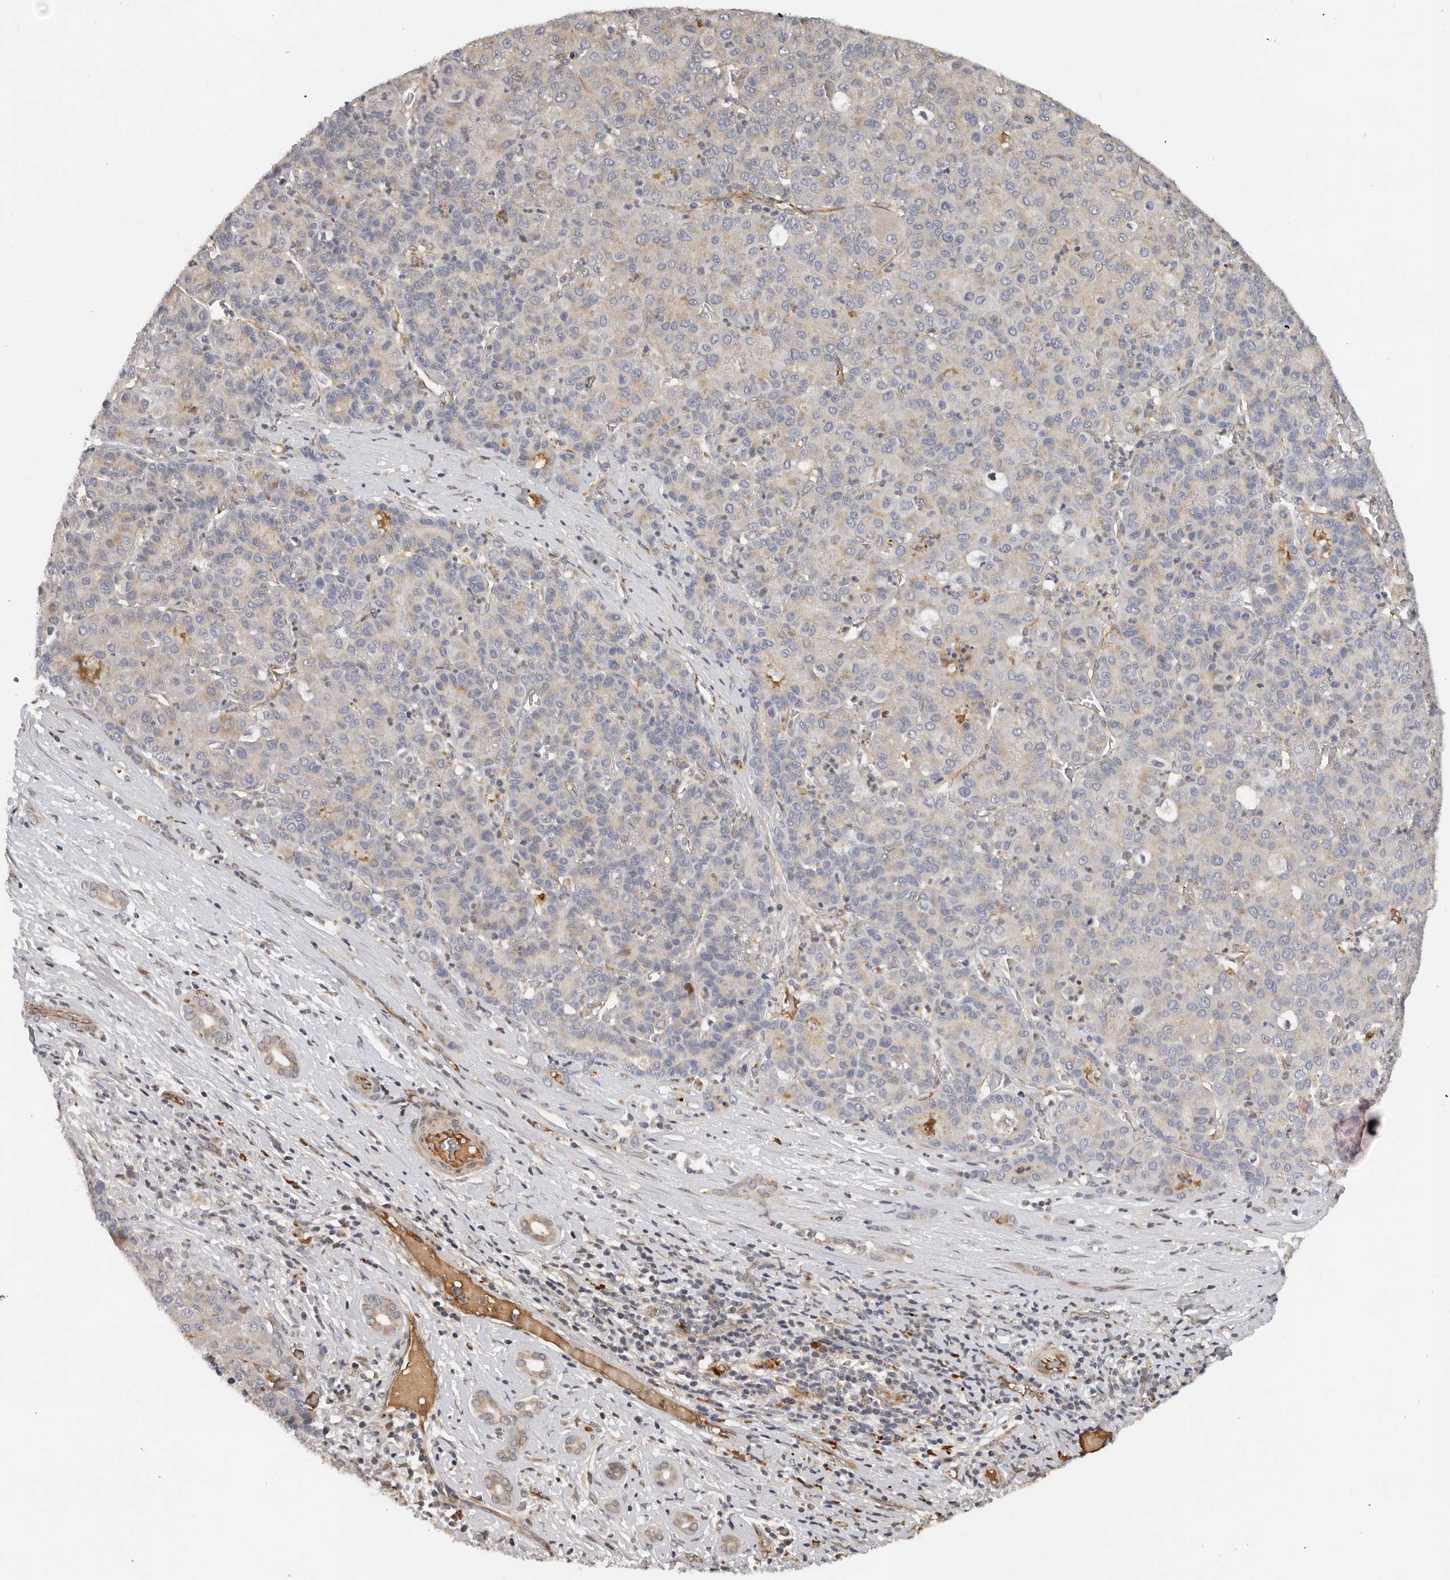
{"staining": {"intensity": "negative", "quantity": "none", "location": "none"}, "tissue": "liver cancer", "cell_type": "Tumor cells", "image_type": "cancer", "snomed": [{"axis": "morphology", "description": "Carcinoma, Hepatocellular, NOS"}, {"axis": "topography", "description": "Liver"}], "caption": "This is an immunohistochemistry (IHC) photomicrograph of liver hepatocellular carcinoma. There is no staining in tumor cells.", "gene": "RNF157", "patient": {"sex": "male", "age": 65}}